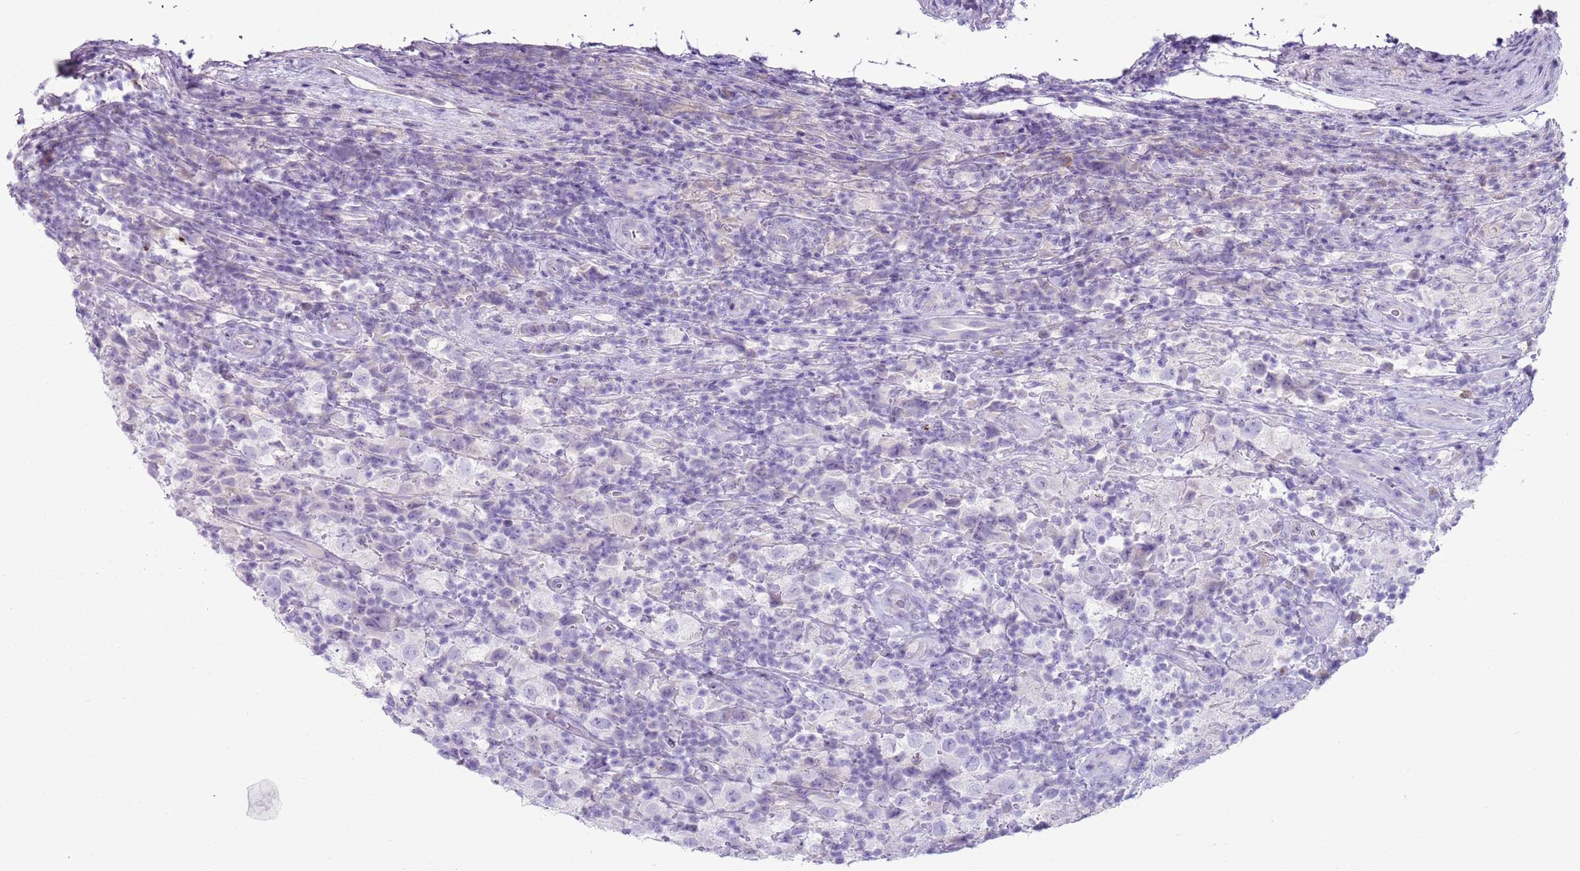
{"staining": {"intensity": "negative", "quantity": "none", "location": "none"}, "tissue": "testis cancer", "cell_type": "Tumor cells", "image_type": "cancer", "snomed": [{"axis": "morphology", "description": "Seminoma, NOS"}, {"axis": "morphology", "description": "Carcinoma, Embryonal, NOS"}, {"axis": "topography", "description": "Testis"}], "caption": "Testis cancer (seminoma) stained for a protein using IHC displays no expression tumor cells.", "gene": "CD177", "patient": {"sex": "male", "age": 41}}